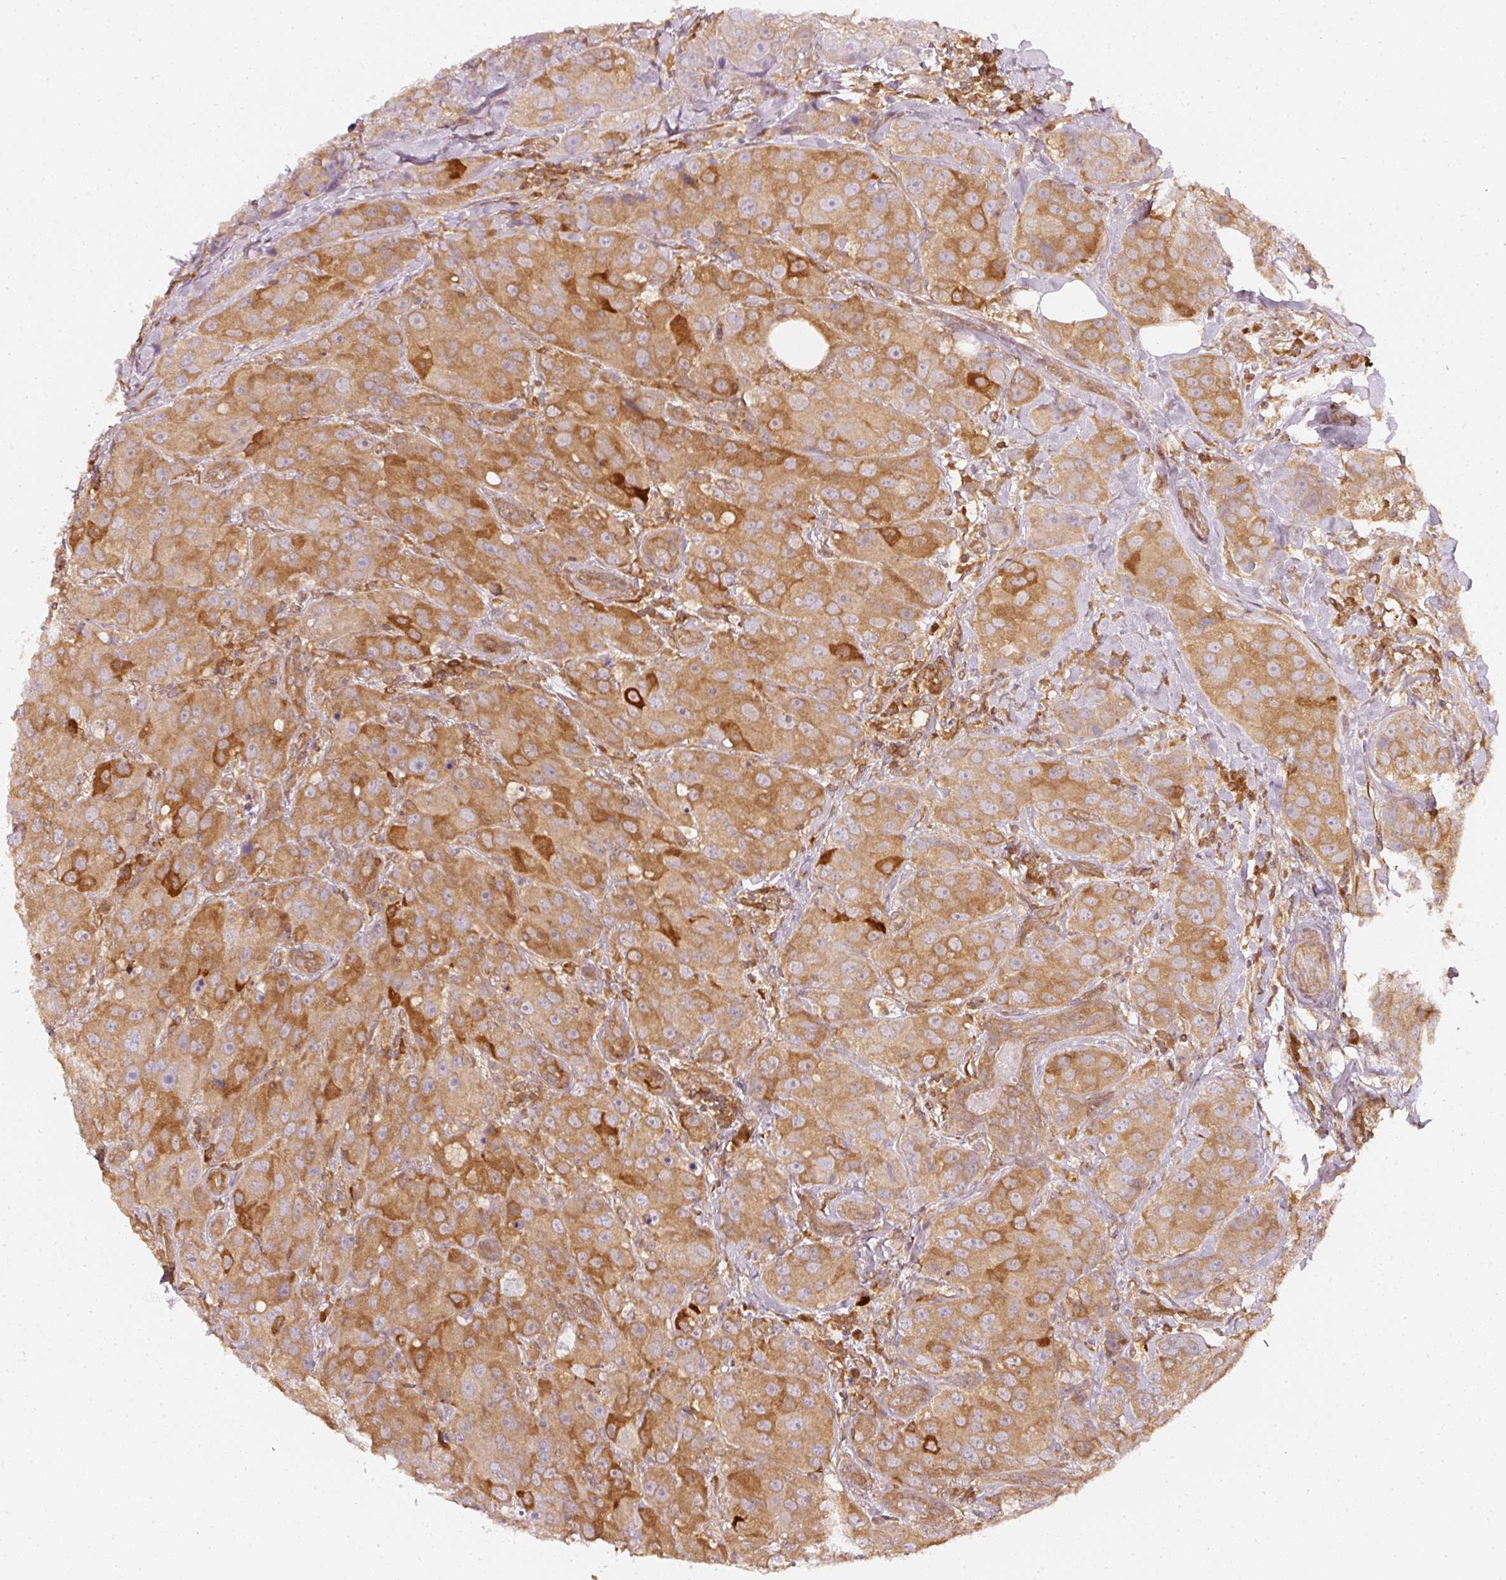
{"staining": {"intensity": "strong", "quantity": ">75%", "location": "cytoplasmic/membranous"}, "tissue": "breast cancer", "cell_type": "Tumor cells", "image_type": "cancer", "snomed": [{"axis": "morphology", "description": "Duct carcinoma"}, {"axis": "topography", "description": "Breast"}], "caption": "Invasive ductal carcinoma (breast) was stained to show a protein in brown. There is high levels of strong cytoplasmic/membranous expression in about >75% of tumor cells. The staining was performed using DAB (3,3'-diaminobenzidine) to visualize the protein expression in brown, while the nuclei were stained in blue with hematoxylin (Magnification: 20x).", "gene": "ASMTL", "patient": {"sex": "female", "age": 43}}